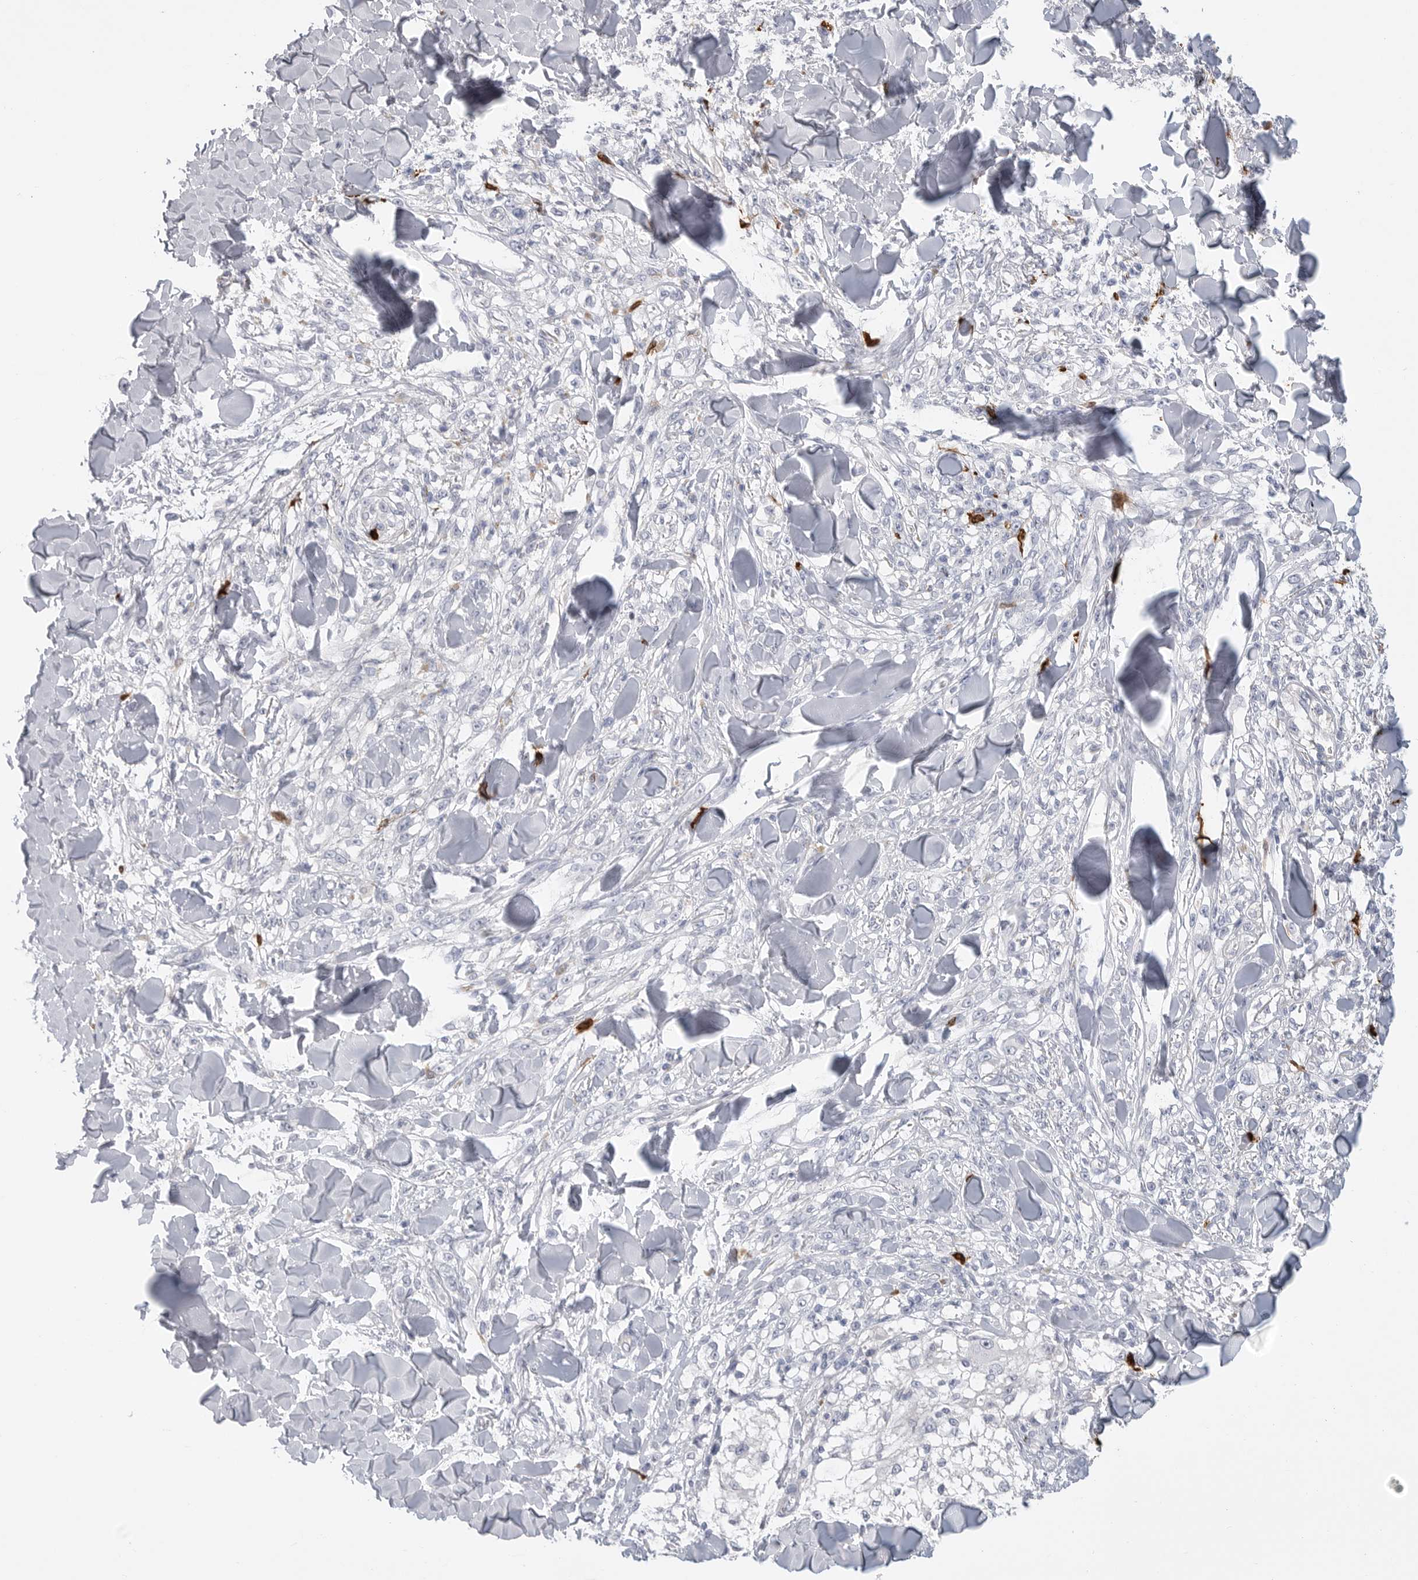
{"staining": {"intensity": "negative", "quantity": "none", "location": "none"}, "tissue": "melanoma", "cell_type": "Tumor cells", "image_type": "cancer", "snomed": [{"axis": "morphology", "description": "Malignant melanoma, NOS"}, {"axis": "topography", "description": "Skin of head"}], "caption": "Photomicrograph shows no significant protein positivity in tumor cells of melanoma.", "gene": "CYB561D1", "patient": {"sex": "male", "age": 83}}